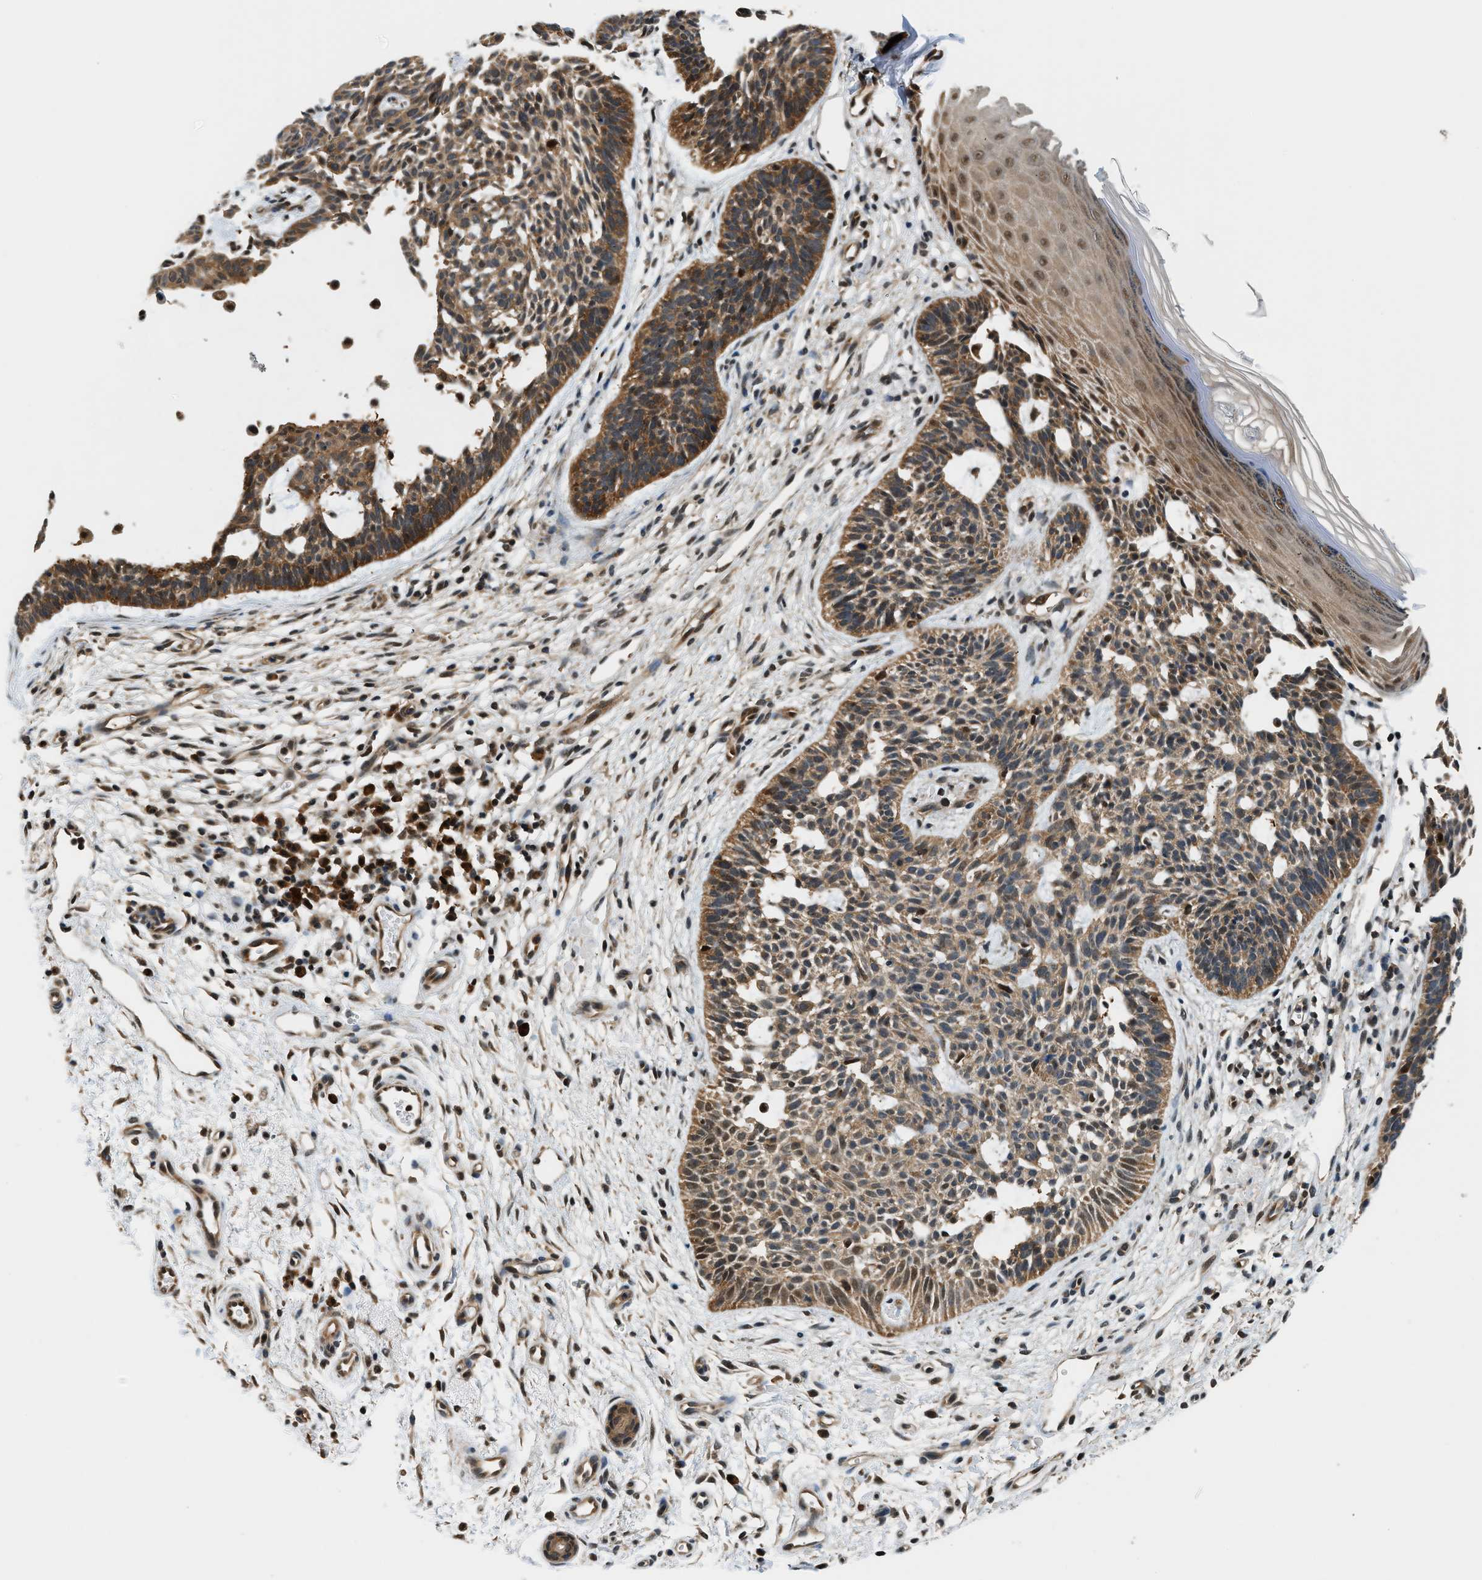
{"staining": {"intensity": "strong", "quantity": "25%-75%", "location": "cytoplasmic/membranous"}, "tissue": "skin cancer", "cell_type": "Tumor cells", "image_type": "cancer", "snomed": [{"axis": "morphology", "description": "Normal tissue, NOS"}, {"axis": "morphology", "description": "Basal cell carcinoma"}, {"axis": "topography", "description": "Skin"}], "caption": "An immunohistochemistry image of tumor tissue is shown. Protein staining in brown labels strong cytoplasmic/membranous positivity in skin cancer (basal cell carcinoma) within tumor cells.", "gene": "PSMD3", "patient": {"sex": "female", "age": 69}}